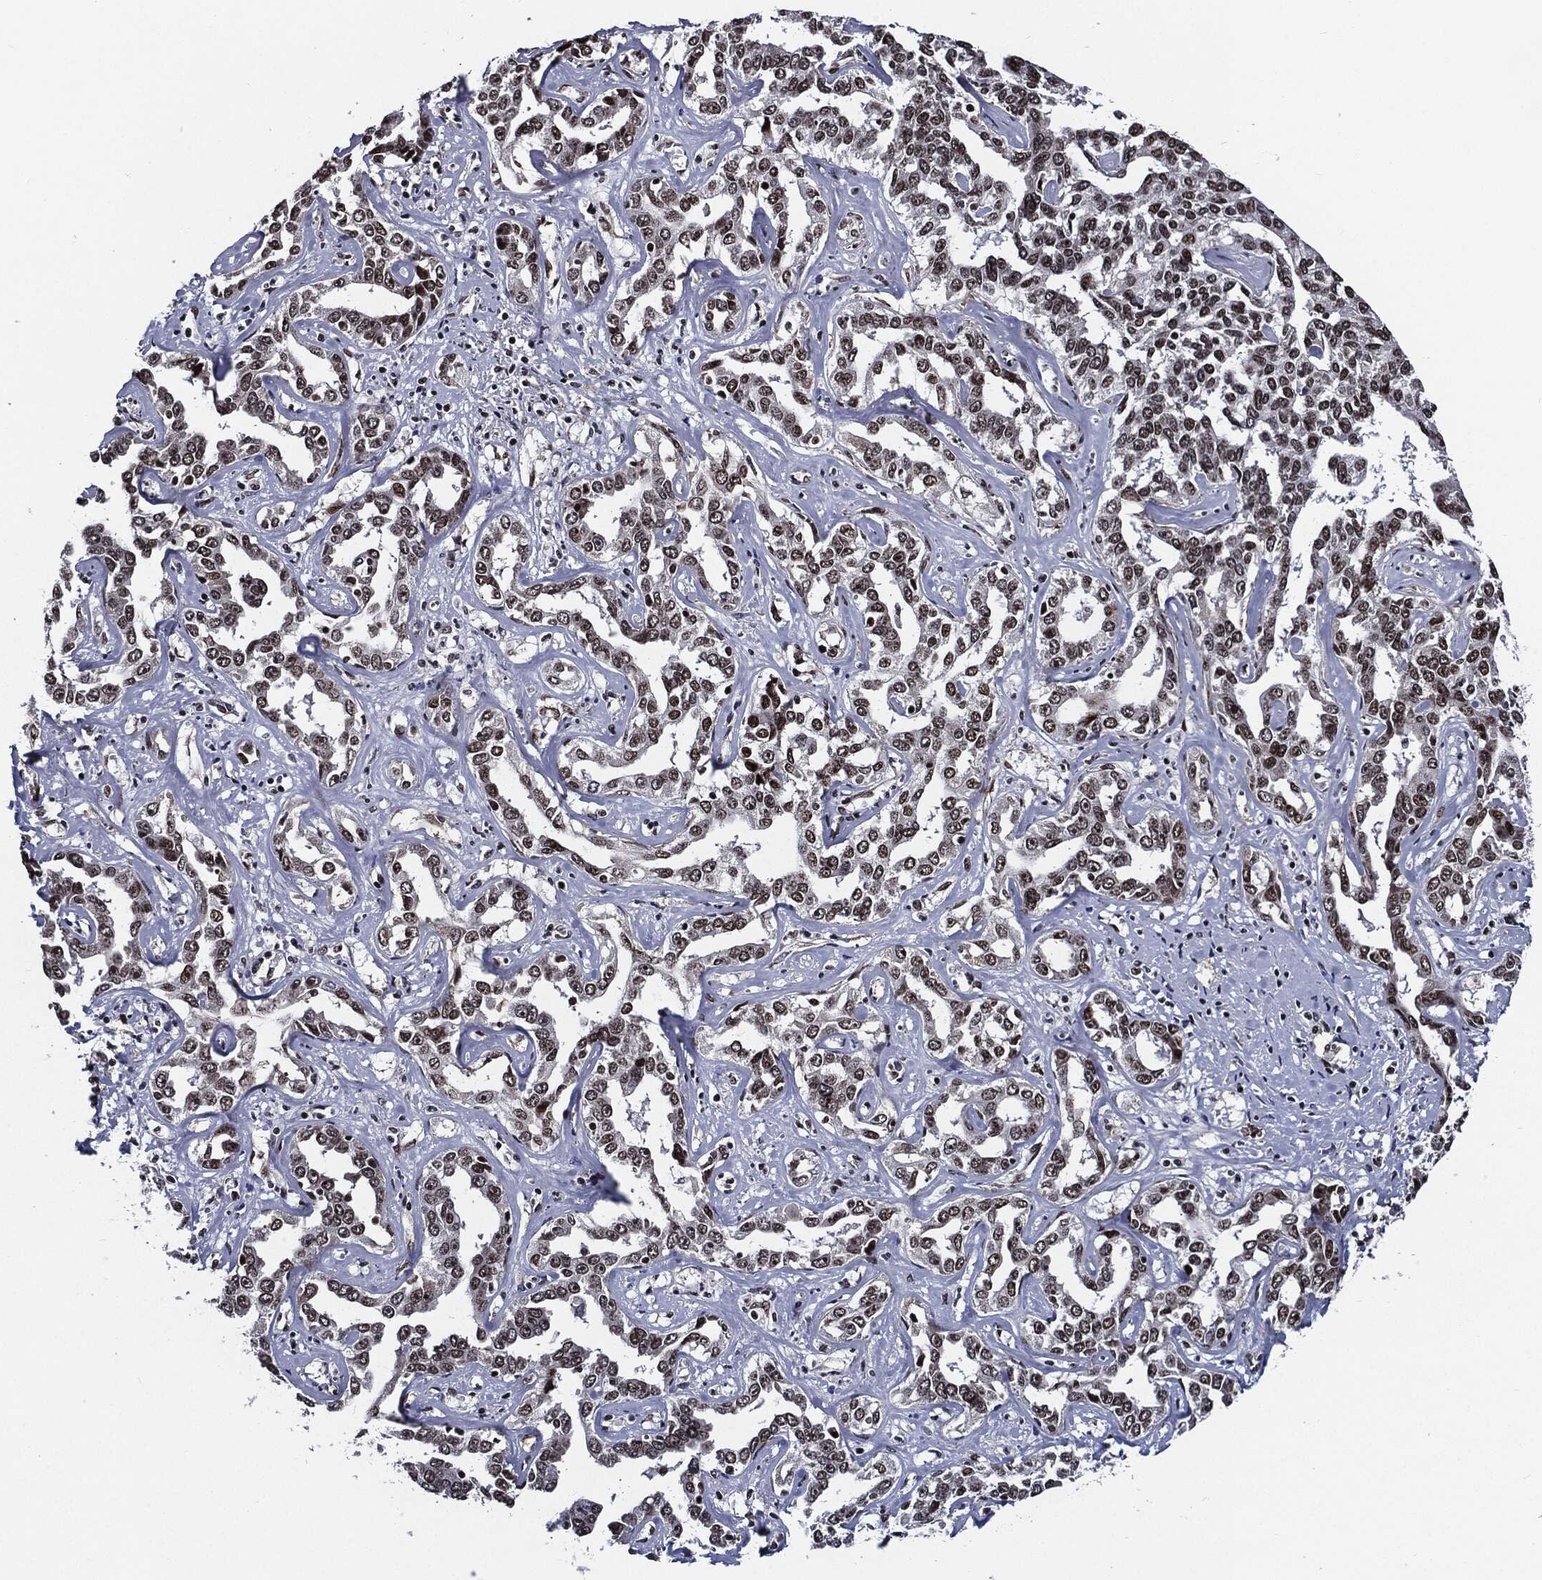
{"staining": {"intensity": "moderate", "quantity": ">75%", "location": "nuclear"}, "tissue": "liver cancer", "cell_type": "Tumor cells", "image_type": "cancer", "snomed": [{"axis": "morphology", "description": "Cholangiocarcinoma"}, {"axis": "topography", "description": "Liver"}], "caption": "Immunohistochemistry histopathology image of human cholangiocarcinoma (liver) stained for a protein (brown), which exhibits medium levels of moderate nuclear positivity in approximately >75% of tumor cells.", "gene": "ZFP91", "patient": {"sex": "male", "age": 59}}